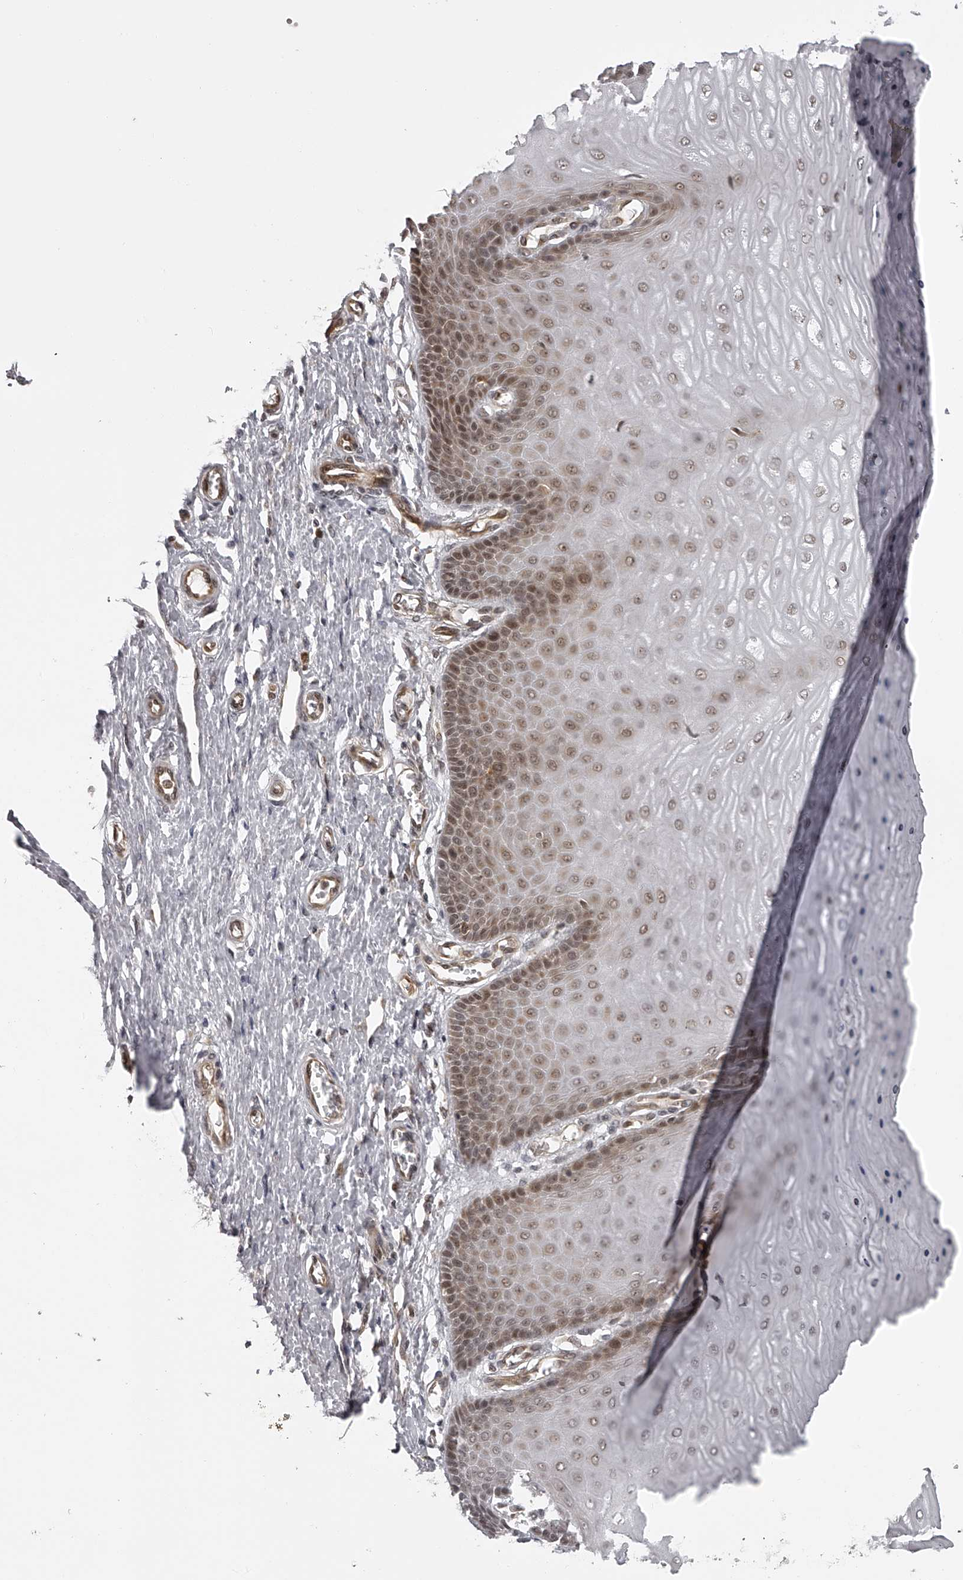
{"staining": {"intensity": "moderate", "quantity": "25%-75%", "location": "cytoplasmic/membranous,nuclear"}, "tissue": "cervix", "cell_type": "Glandular cells", "image_type": "normal", "snomed": [{"axis": "morphology", "description": "Normal tissue, NOS"}, {"axis": "topography", "description": "Cervix"}], "caption": "An IHC micrograph of normal tissue is shown. Protein staining in brown labels moderate cytoplasmic/membranous,nuclear positivity in cervix within glandular cells.", "gene": "ODF2L", "patient": {"sex": "female", "age": 55}}